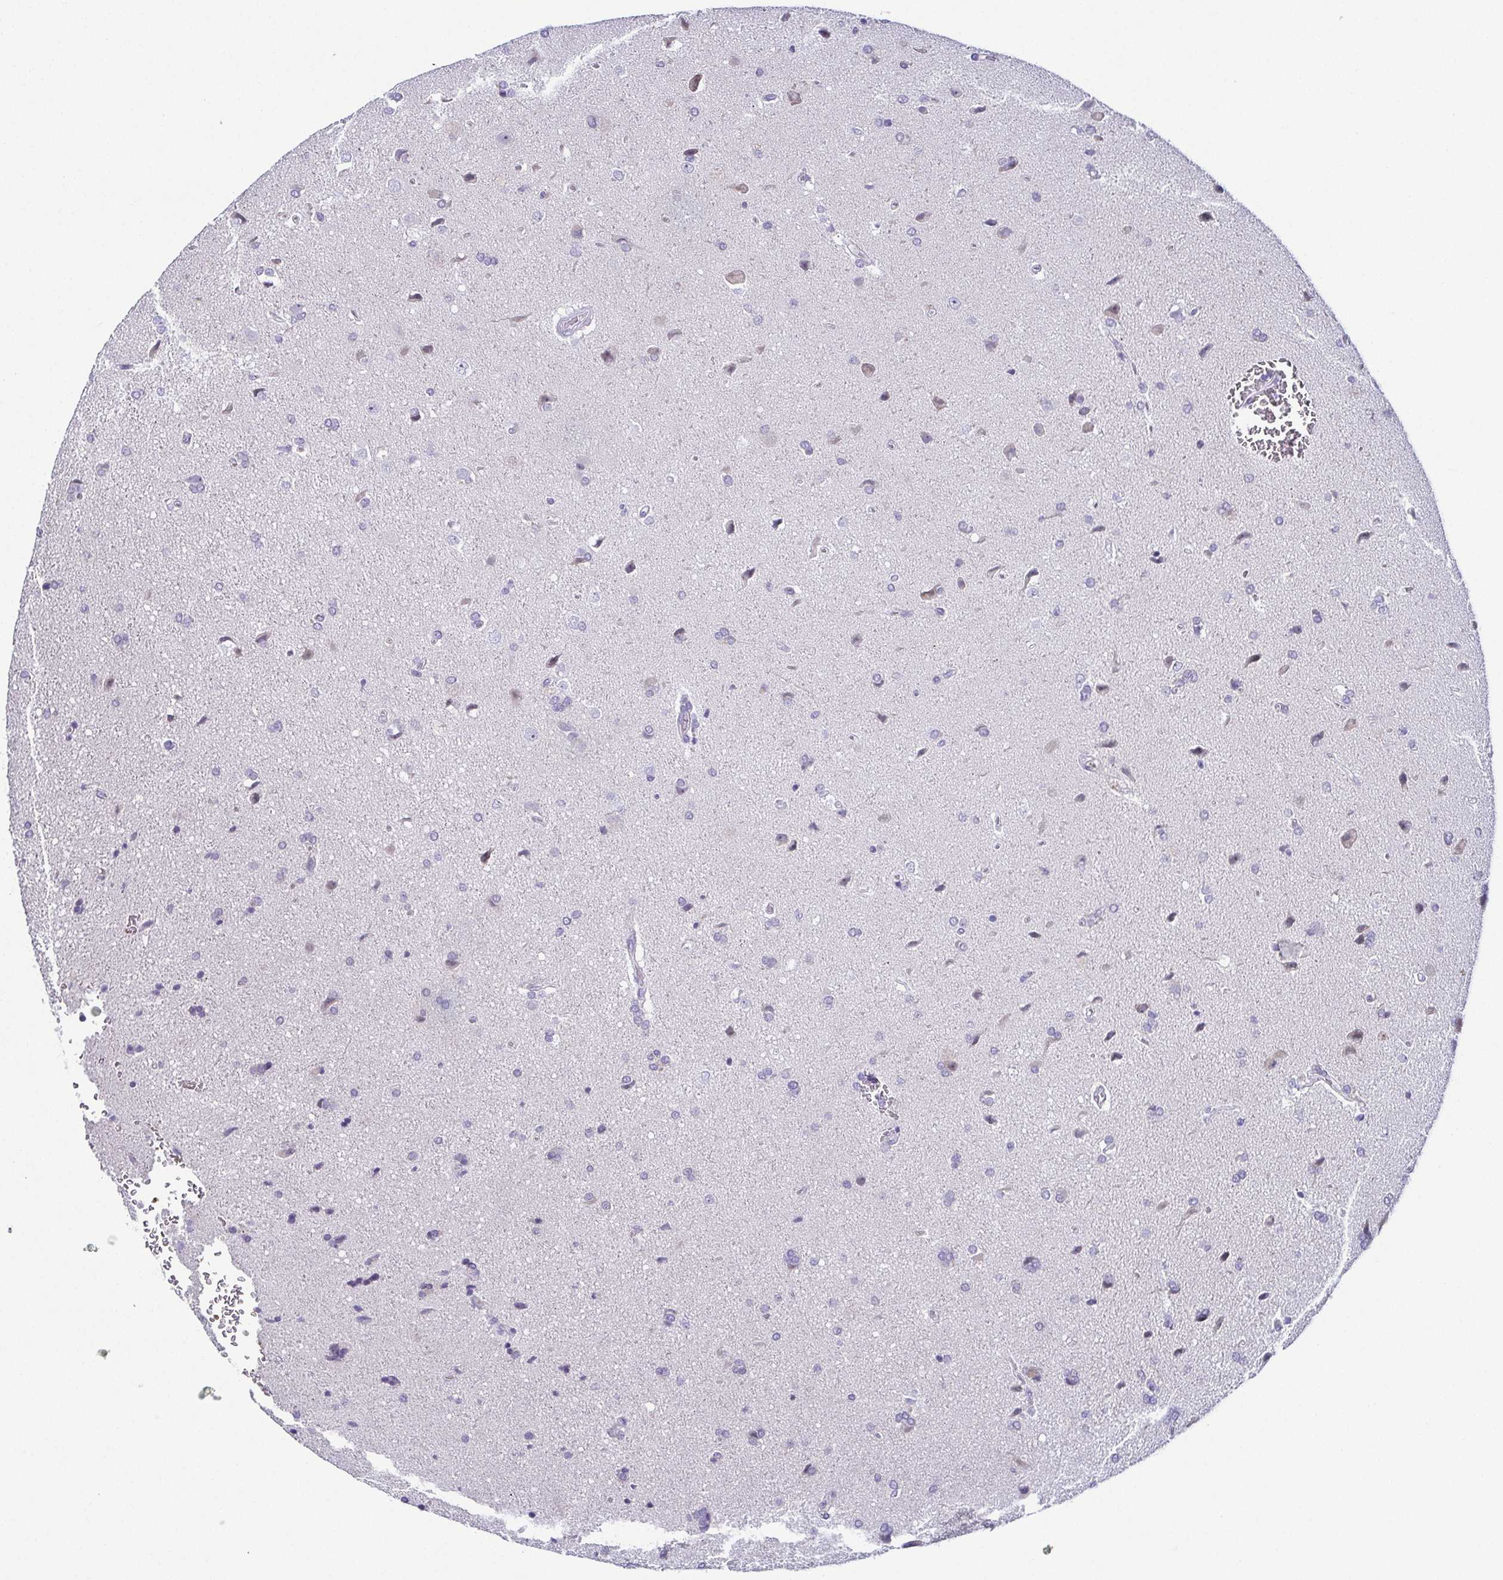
{"staining": {"intensity": "negative", "quantity": "none", "location": "none"}, "tissue": "glioma", "cell_type": "Tumor cells", "image_type": "cancer", "snomed": [{"axis": "morphology", "description": "Glioma, malignant, High grade"}, {"axis": "topography", "description": "Brain"}], "caption": "An immunohistochemistry micrograph of high-grade glioma (malignant) is shown. There is no staining in tumor cells of high-grade glioma (malignant).", "gene": "FAM162B", "patient": {"sex": "male", "age": 68}}